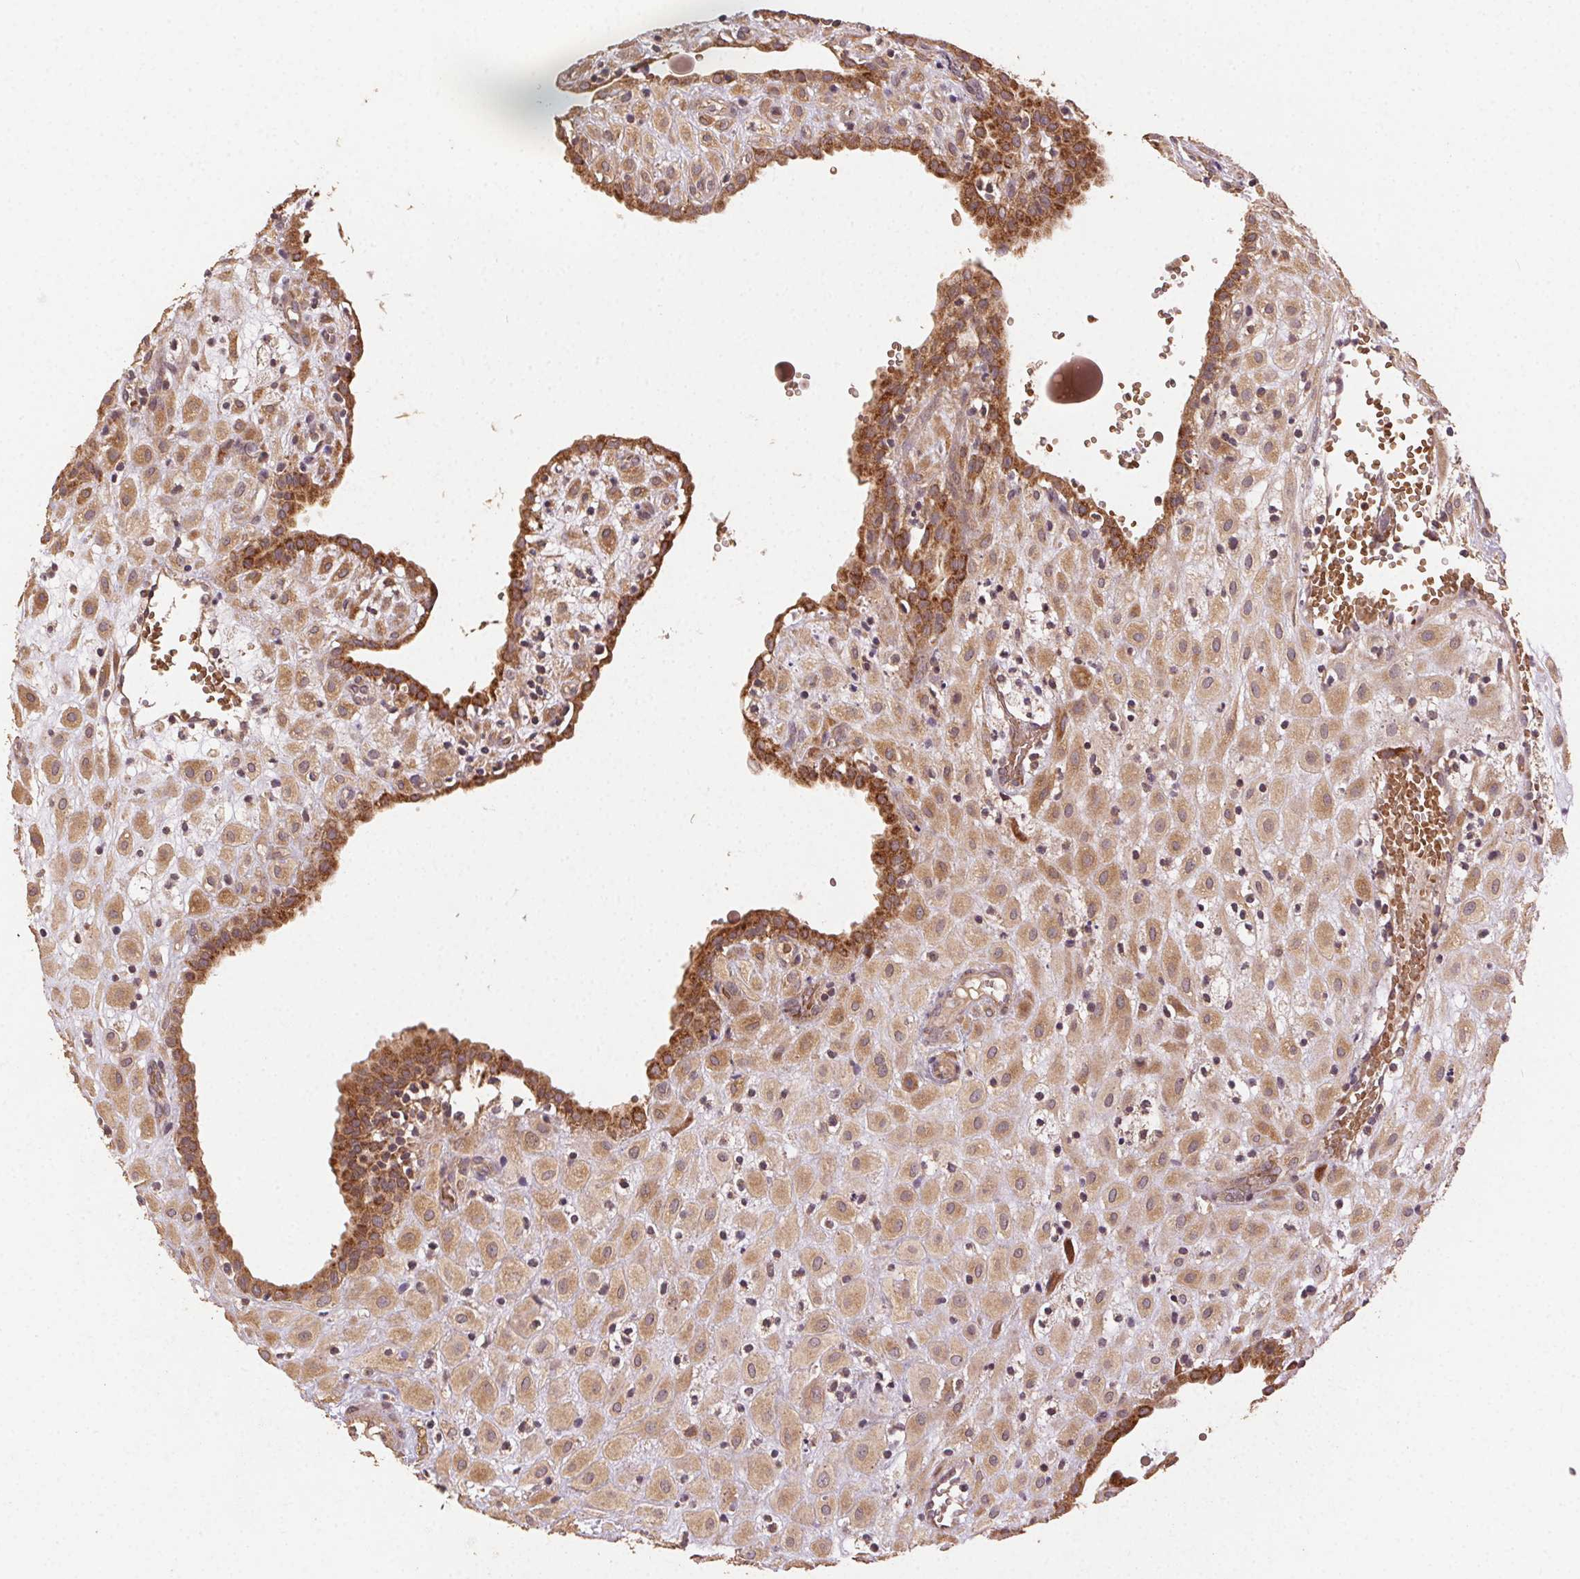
{"staining": {"intensity": "moderate", "quantity": ">75%", "location": "cytoplasmic/membranous"}, "tissue": "placenta", "cell_type": "Decidual cells", "image_type": "normal", "snomed": [{"axis": "morphology", "description": "Normal tissue, NOS"}, {"axis": "topography", "description": "Placenta"}], "caption": "Moderate cytoplasmic/membranous positivity for a protein is present in about >75% of decidual cells of benign placenta using immunohistochemistry.", "gene": "KLHL15", "patient": {"sex": "female", "age": 24}}